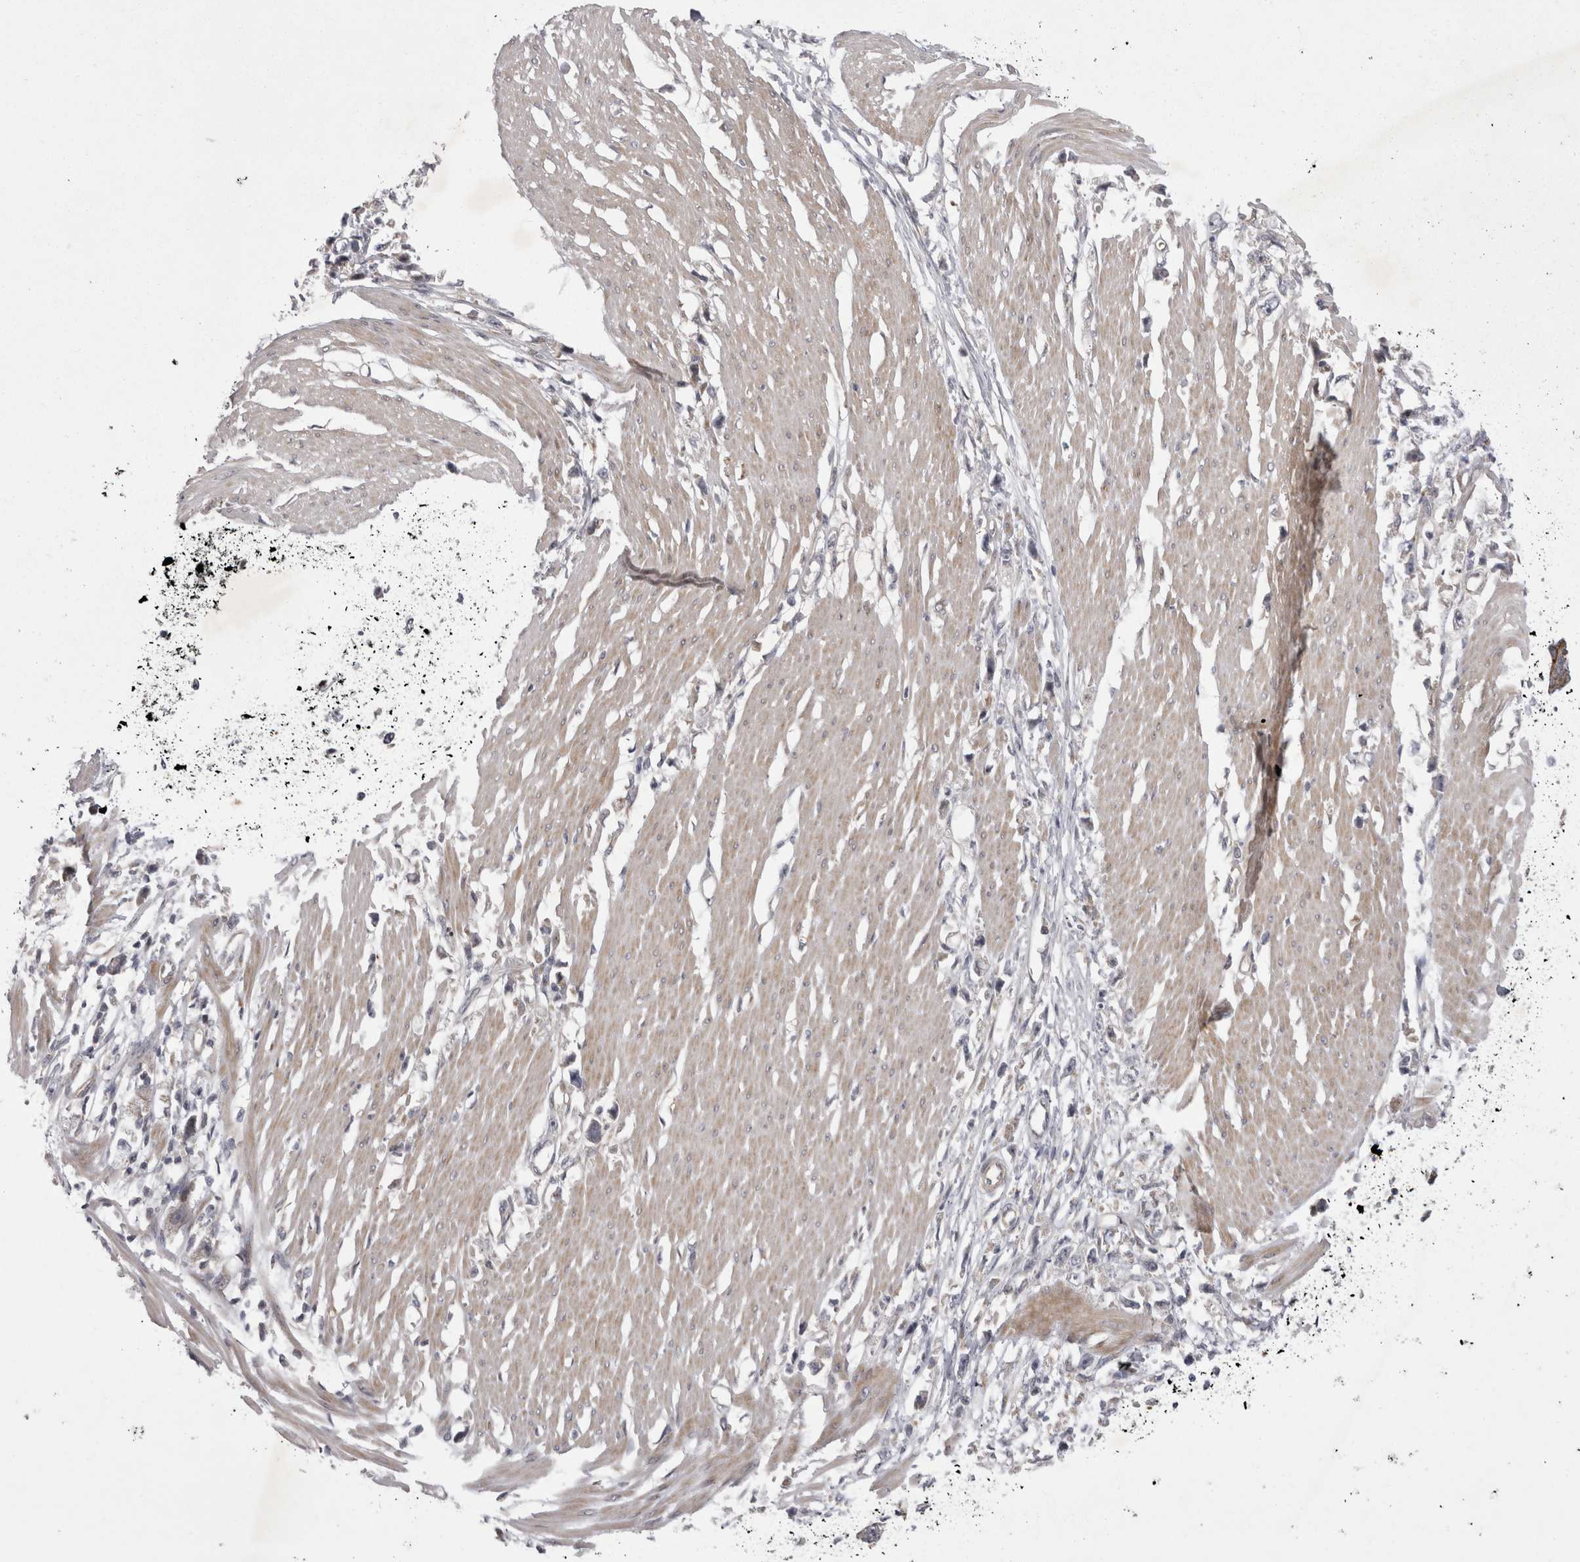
{"staining": {"intensity": "moderate", "quantity": ">75%", "location": "cytoplasmic/membranous"}, "tissue": "stomach cancer", "cell_type": "Tumor cells", "image_type": "cancer", "snomed": [{"axis": "morphology", "description": "Adenocarcinoma, NOS"}, {"axis": "topography", "description": "Stomach"}], "caption": "A high-resolution image shows immunohistochemistry (IHC) staining of adenocarcinoma (stomach), which exhibits moderate cytoplasmic/membranous staining in about >75% of tumor cells.", "gene": "NENF", "patient": {"sex": "female", "age": 59}}